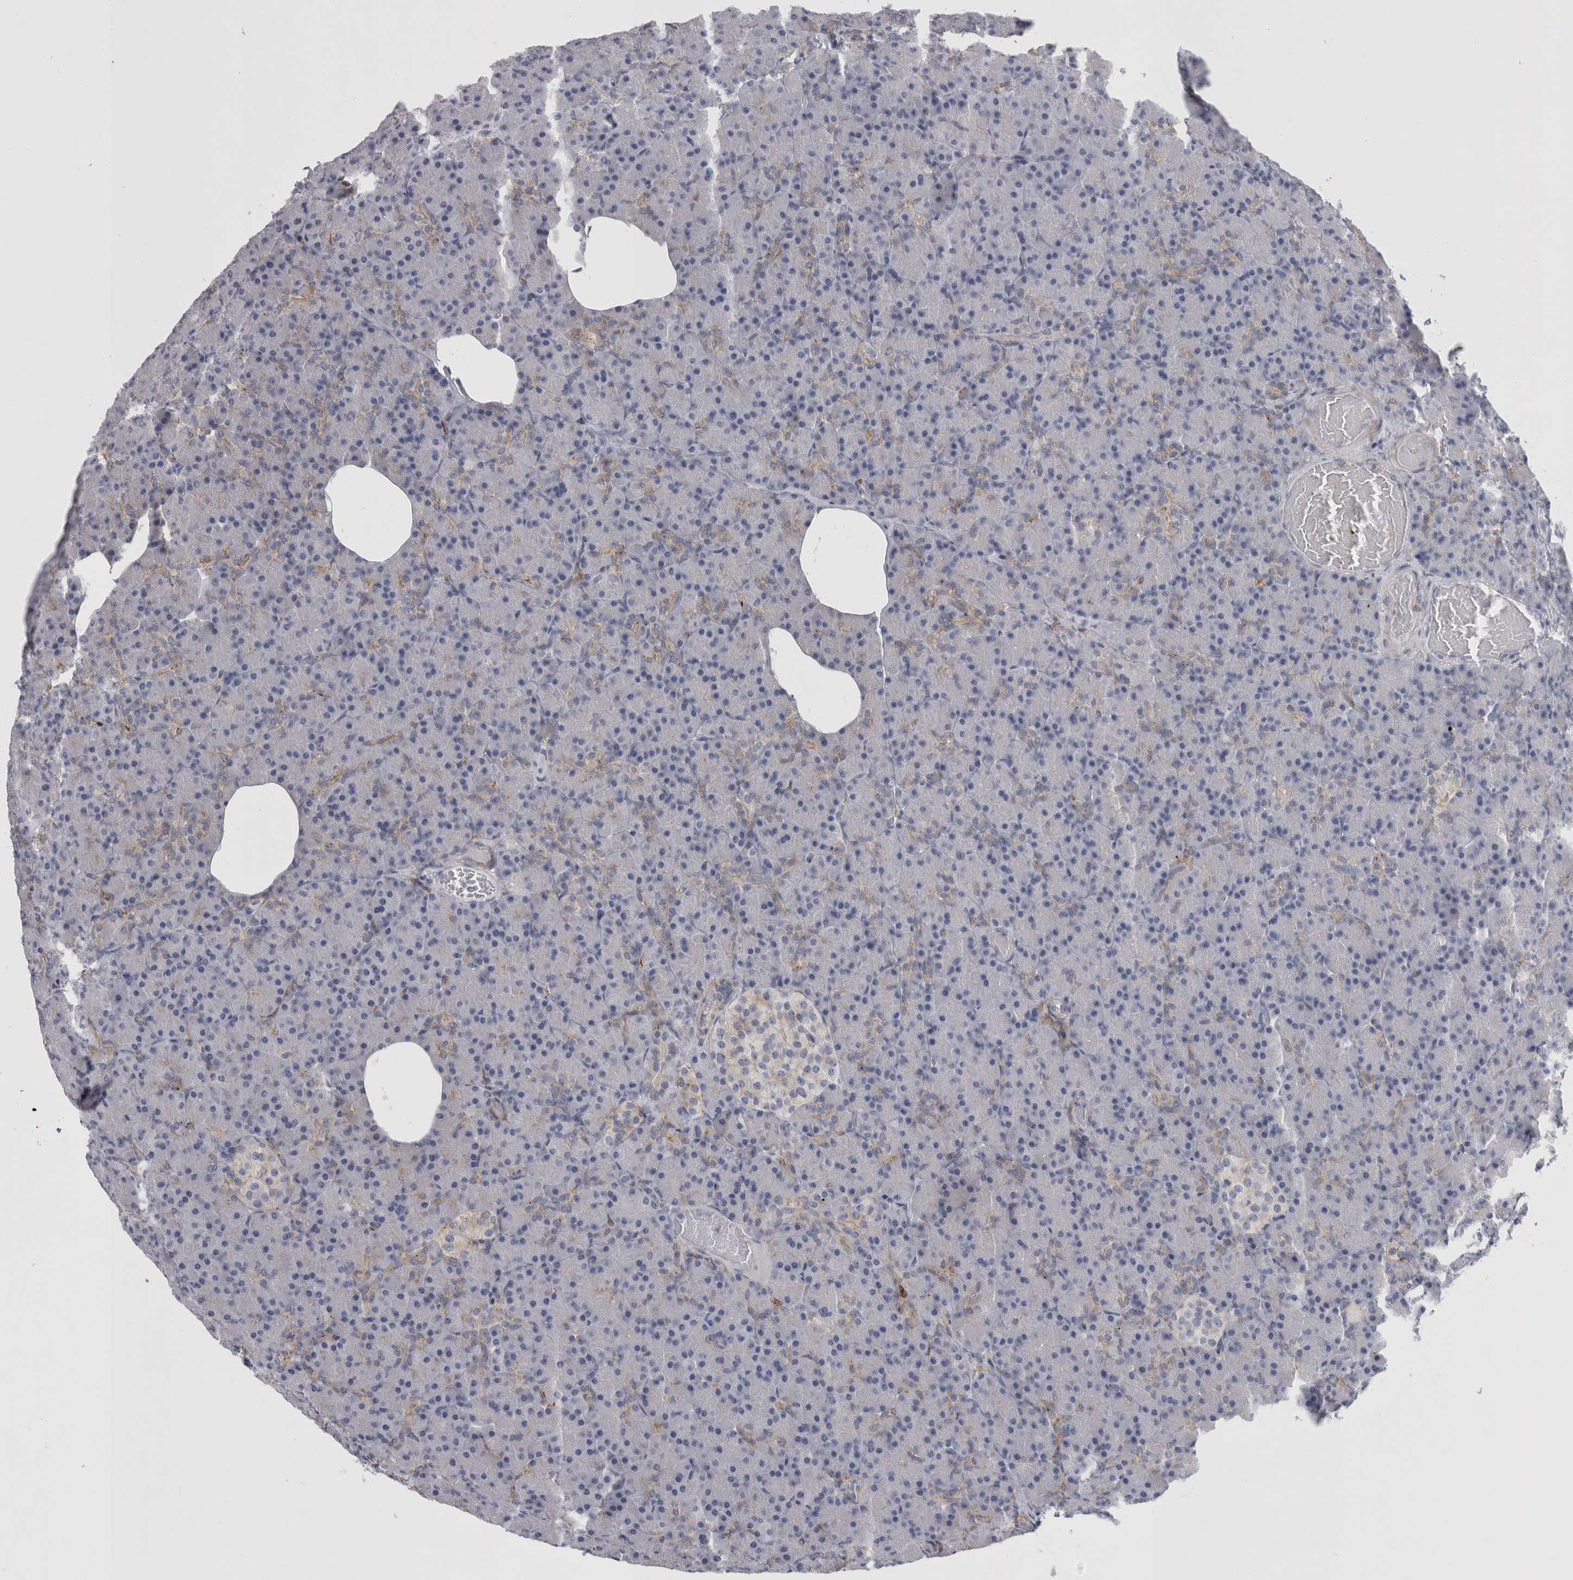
{"staining": {"intensity": "moderate", "quantity": "<25%", "location": "cytoplasmic/membranous"}, "tissue": "pancreas", "cell_type": "Exocrine glandular cells", "image_type": "normal", "snomed": [{"axis": "morphology", "description": "Normal tissue, NOS"}, {"axis": "topography", "description": "Pancreas"}], "caption": "Pancreas stained with DAB (3,3'-diaminobenzidine) immunohistochemistry (IHC) demonstrates low levels of moderate cytoplasmic/membranous staining in approximately <25% of exocrine glandular cells.", "gene": "DNAJC24", "patient": {"sex": "female", "age": 43}}